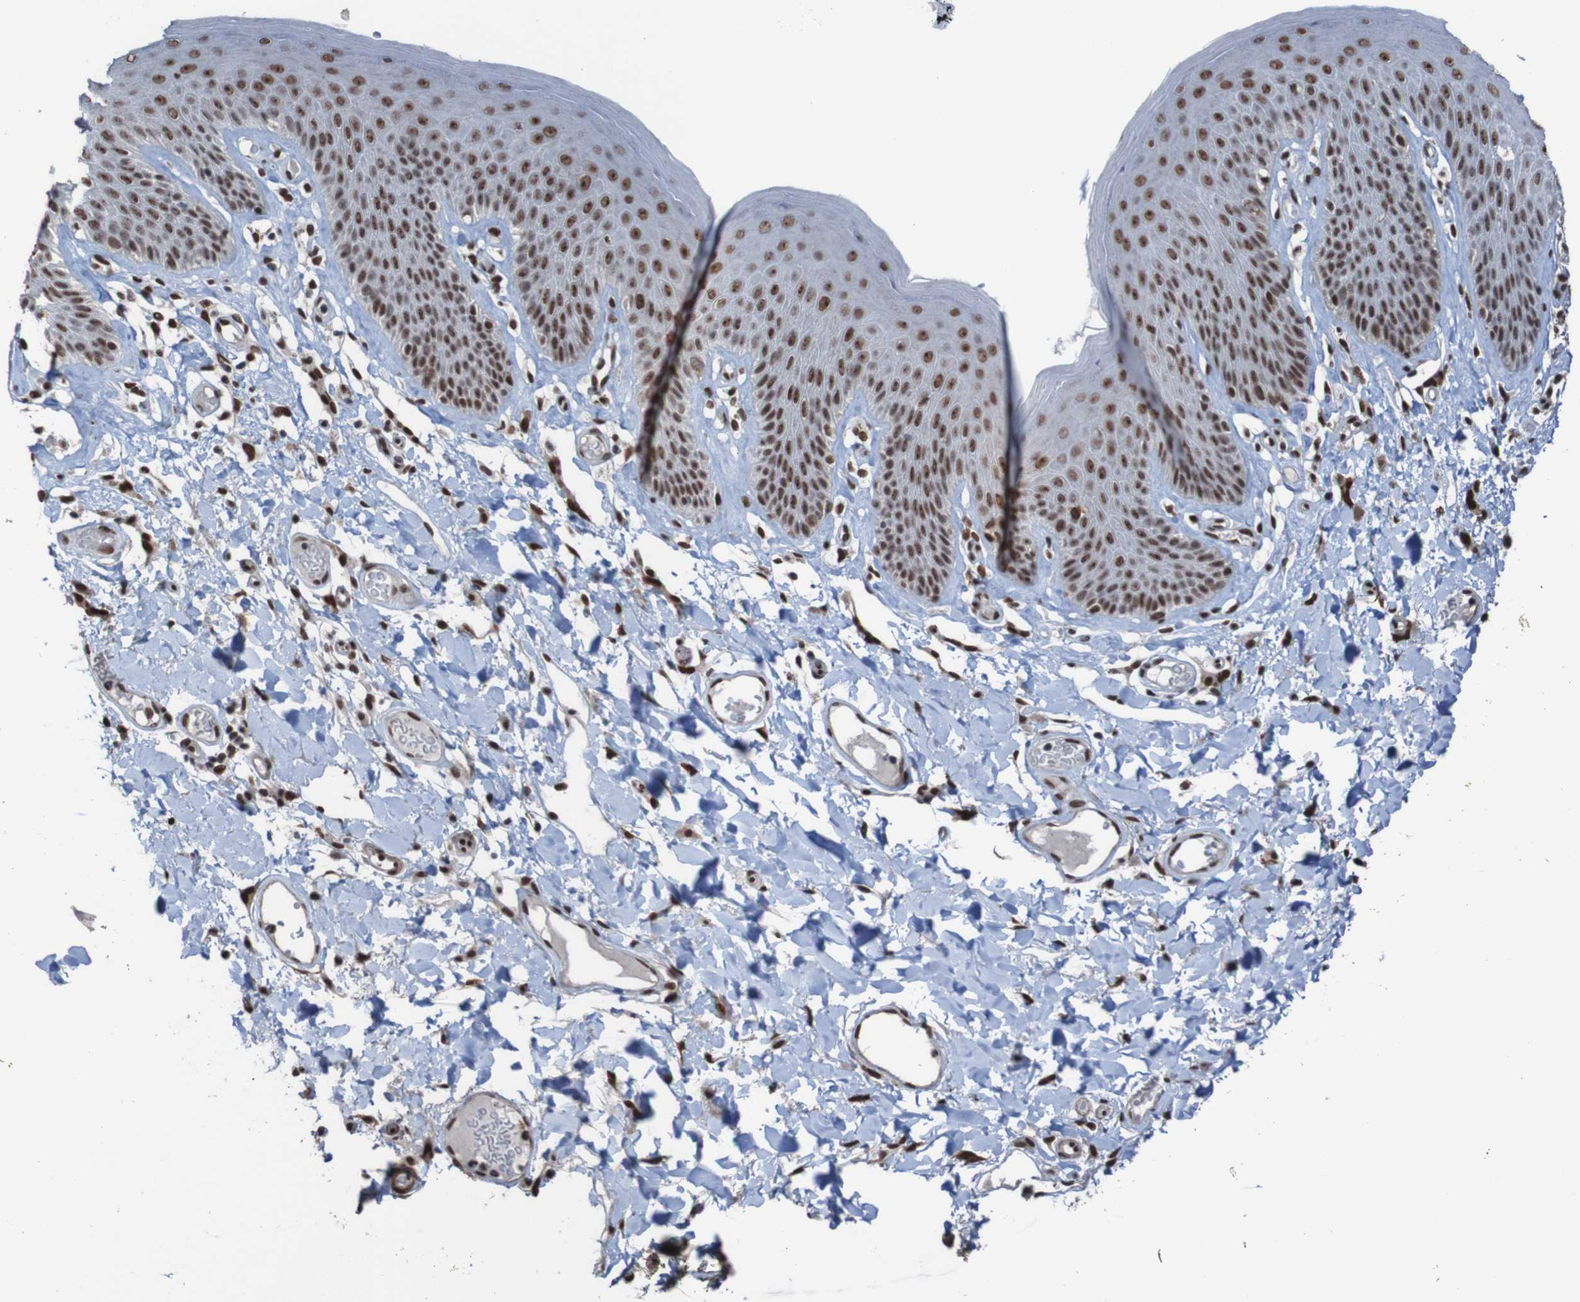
{"staining": {"intensity": "strong", "quantity": ">75%", "location": "nuclear"}, "tissue": "skin", "cell_type": "Epidermal cells", "image_type": "normal", "snomed": [{"axis": "morphology", "description": "Normal tissue, NOS"}, {"axis": "topography", "description": "Vulva"}], "caption": "Human skin stained for a protein (brown) exhibits strong nuclear positive staining in about >75% of epidermal cells.", "gene": "PHF2", "patient": {"sex": "female", "age": 73}}